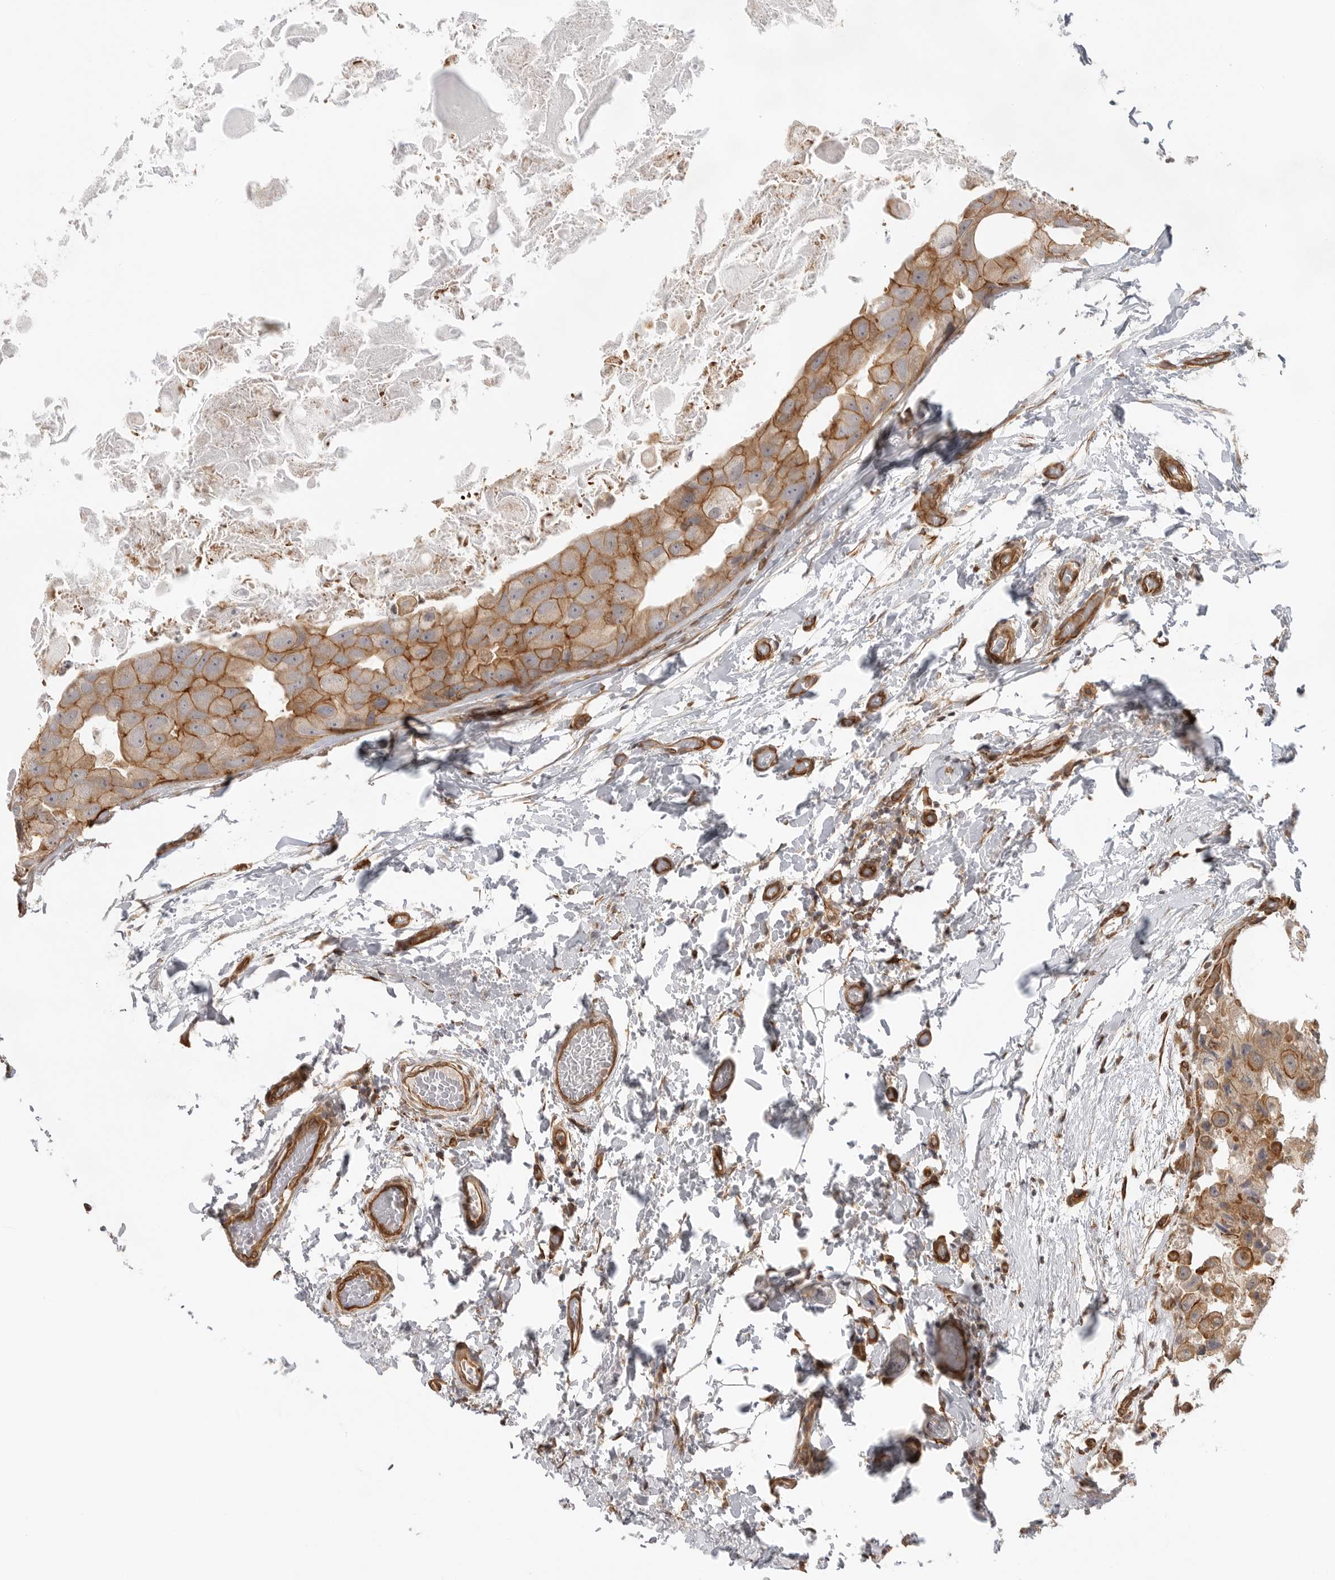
{"staining": {"intensity": "moderate", "quantity": ">75%", "location": "cytoplasmic/membranous"}, "tissue": "breast cancer", "cell_type": "Tumor cells", "image_type": "cancer", "snomed": [{"axis": "morphology", "description": "Duct carcinoma"}, {"axis": "topography", "description": "Breast"}], "caption": "This micrograph displays IHC staining of human intraductal carcinoma (breast), with medium moderate cytoplasmic/membranous staining in approximately >75% of tumor cells.", "gene": "ATOH7", "patient": {"sex": "female", "age": 62}}